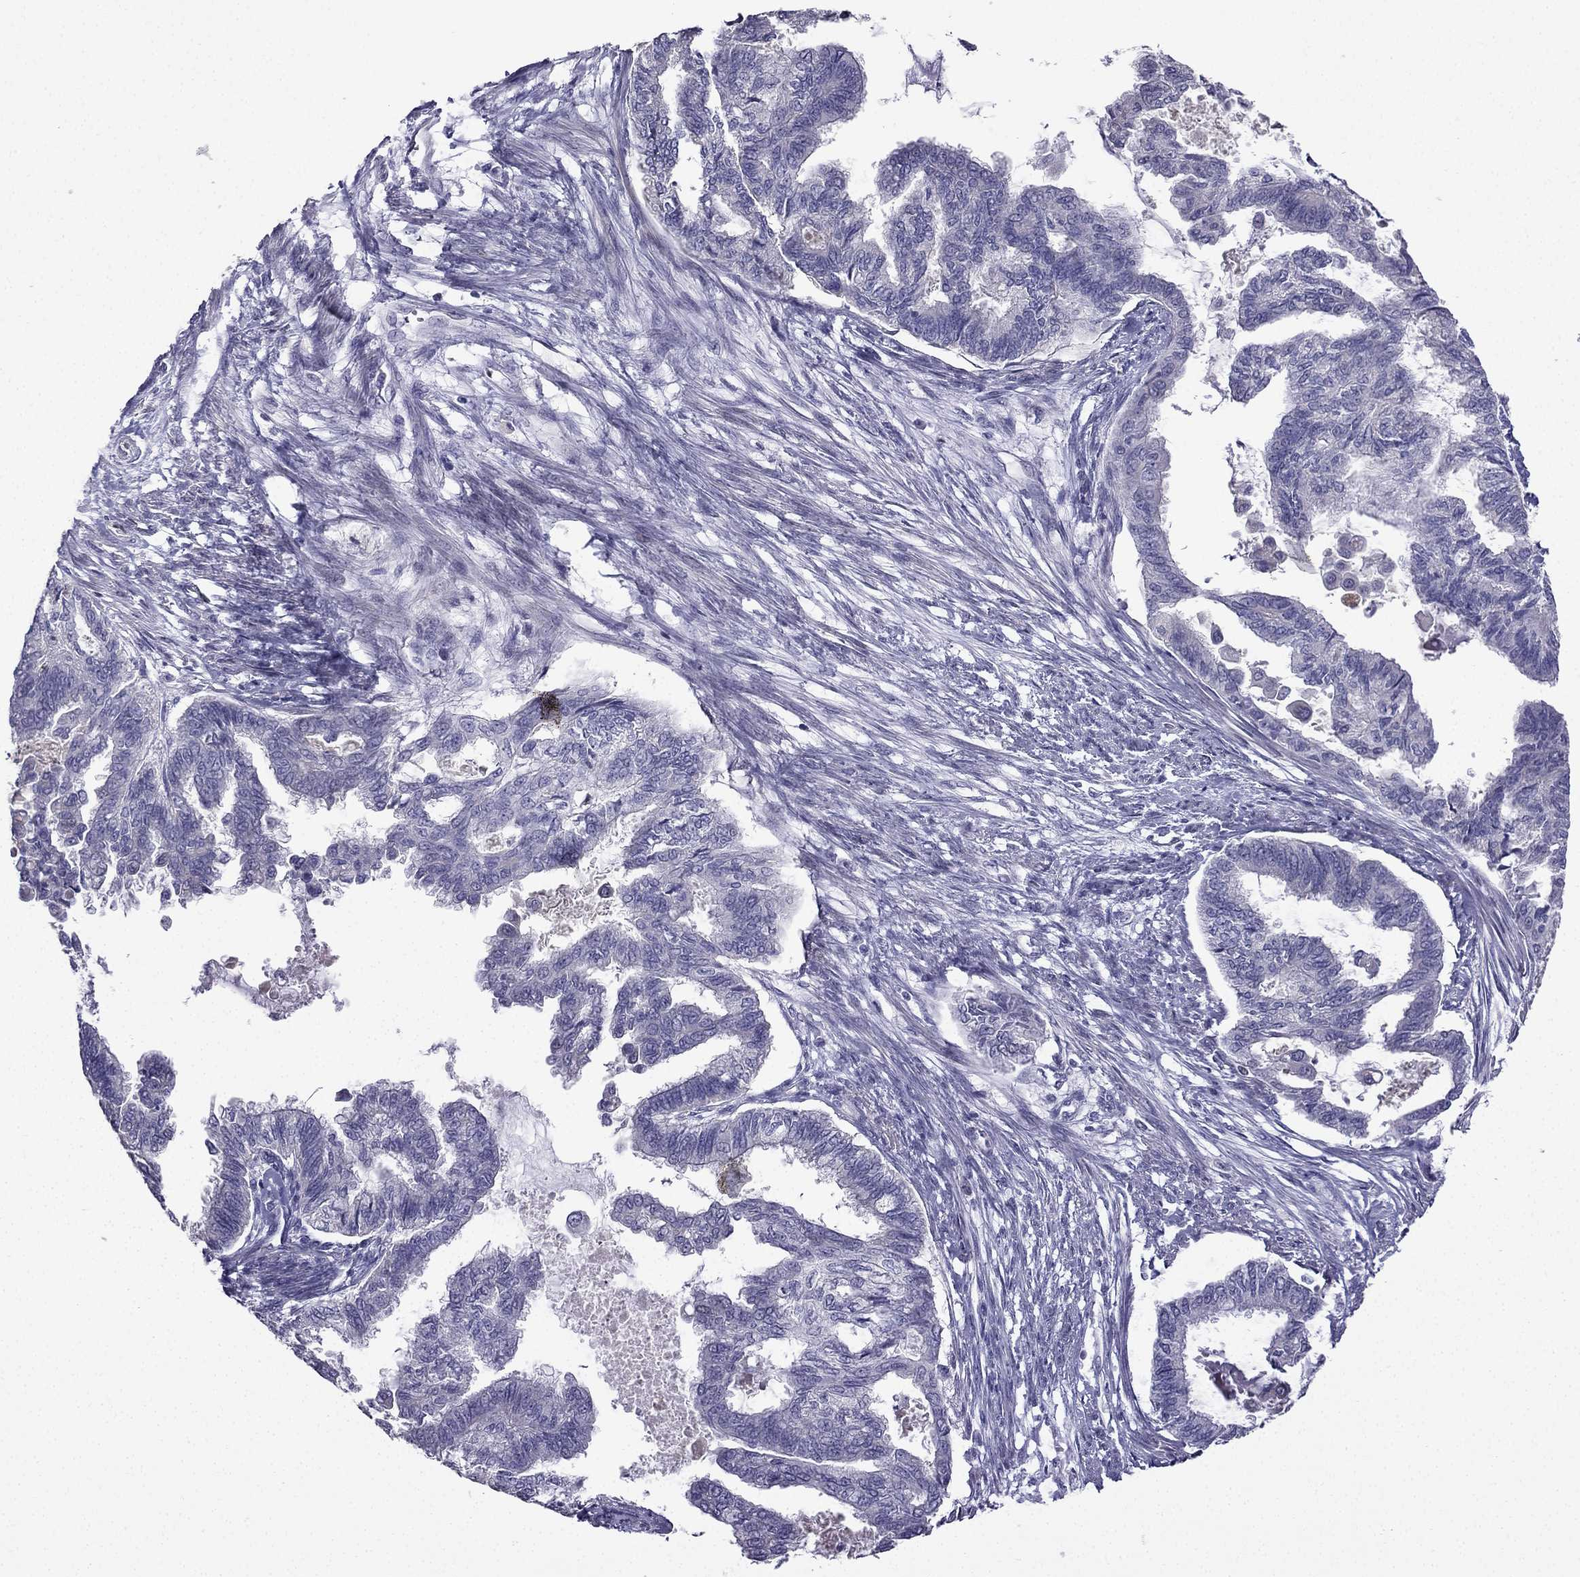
{"staining": {"intensity": "negative", "quantity": "none", "location": "none"}, "tissue": "endometrial cancer", "cell_type": "Tumor cells", "image_type": "cancer", "snomed": [{"axis": "morphology", "description": "Adenocarcinoma, NOS"}, {"axis": "topography", "description": "Endometrium"}], "caption": "A histopathology image of endometrial cancer stained for a protein displays no brown staining in tumor cells.", "gene": "UHRF1", "patient": {"sex": "female", "age": 86}}